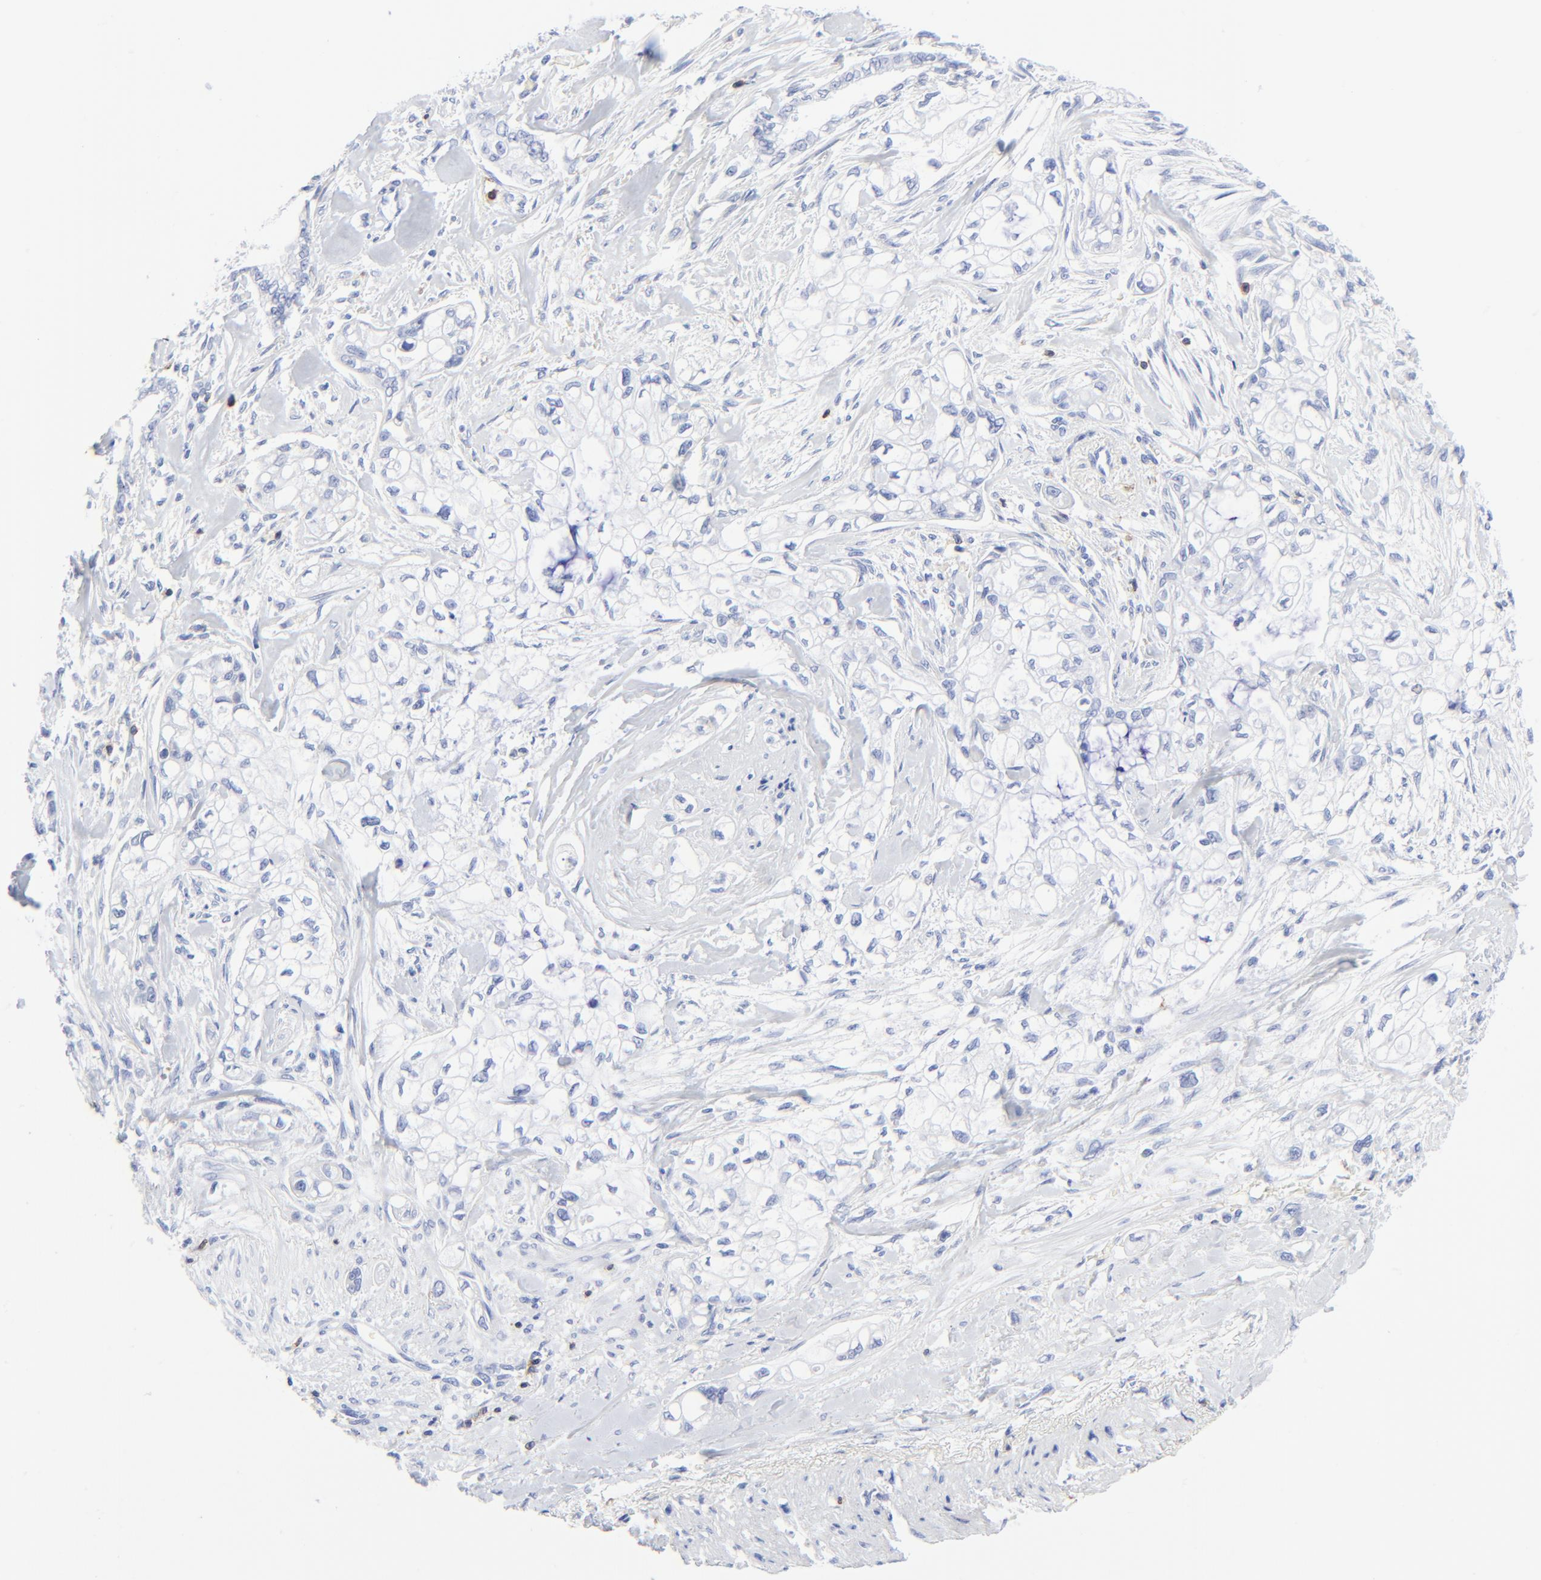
{"staining": {"intensity": "negative", "quantity": "none", "location": "none"}, "tissue": "pancreatic cancer", "cell_type": "Tumor cells", "image_type": "cancer", "snomed": [{"axis": "morphology", "description": "Normal tissue, NOS"}, {"axis": "topography", "description": "Pancreas"}], "caption": "The photomicrograph shows no staining of tumor cells in pancreatic cancer.", "gene": "LCK", "patient": {"sex": "male", "age": 42}}